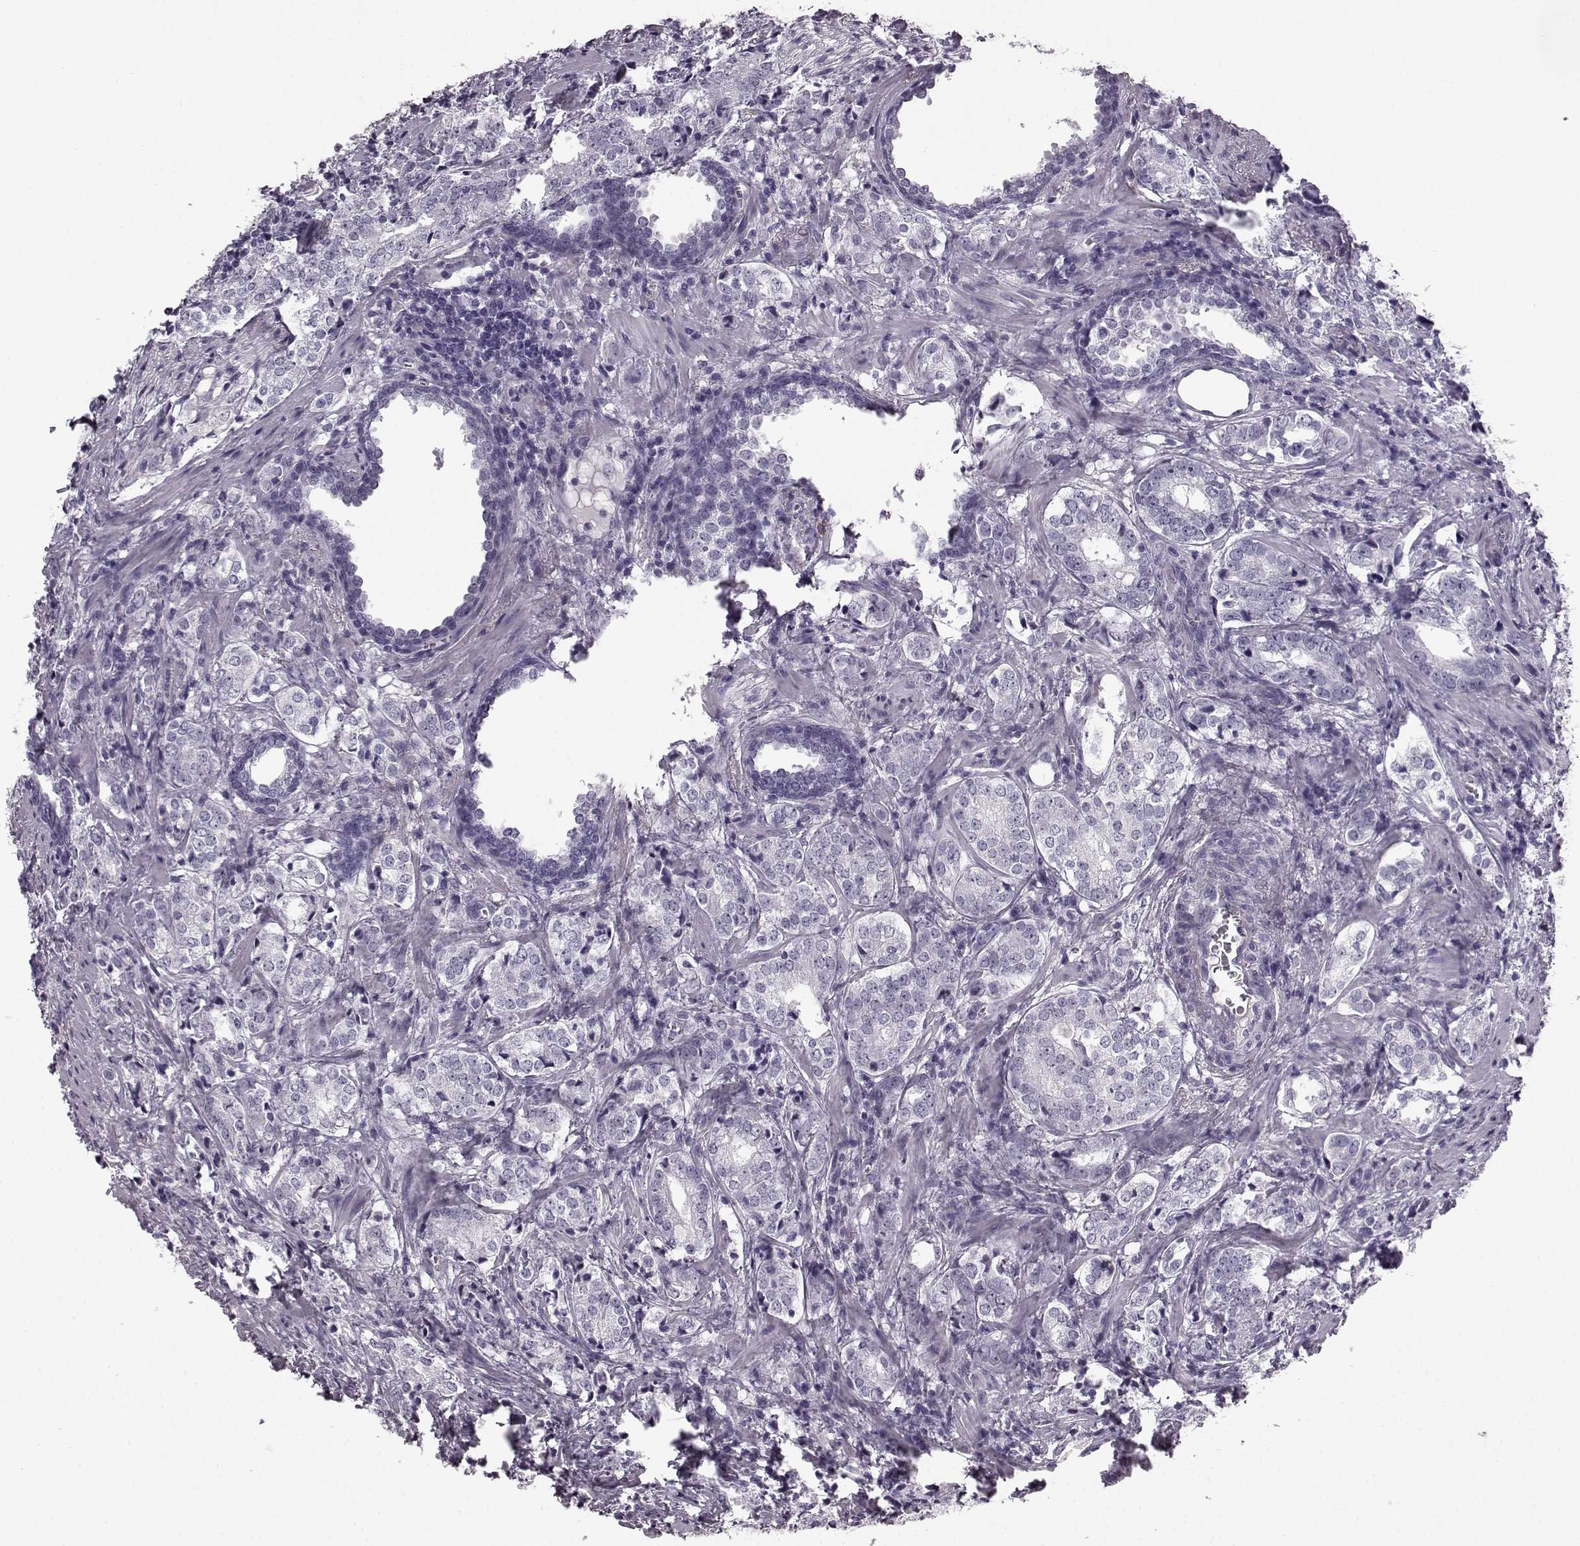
{"staining": {"intensity": "negative", "quantity": "none", "location": "none"}, "tissue": "prostate cancer", "cell_type": "Tumor cells", "image_type": "cancer", "snomed": [{"axis": "morphology", "description": "Adenocarcinoma, NOS"}, {"axis": "topography", "description": "Prostate and seminal vesicle, NOS"}], "caption": "There is no significant positivity in tumor cells of prostate cancer (adenocarcinoma). (DAB immunohistochemistry, high magnification).", "gene": "PRPH2", "patient": {"sex": "male", "age": 63}}